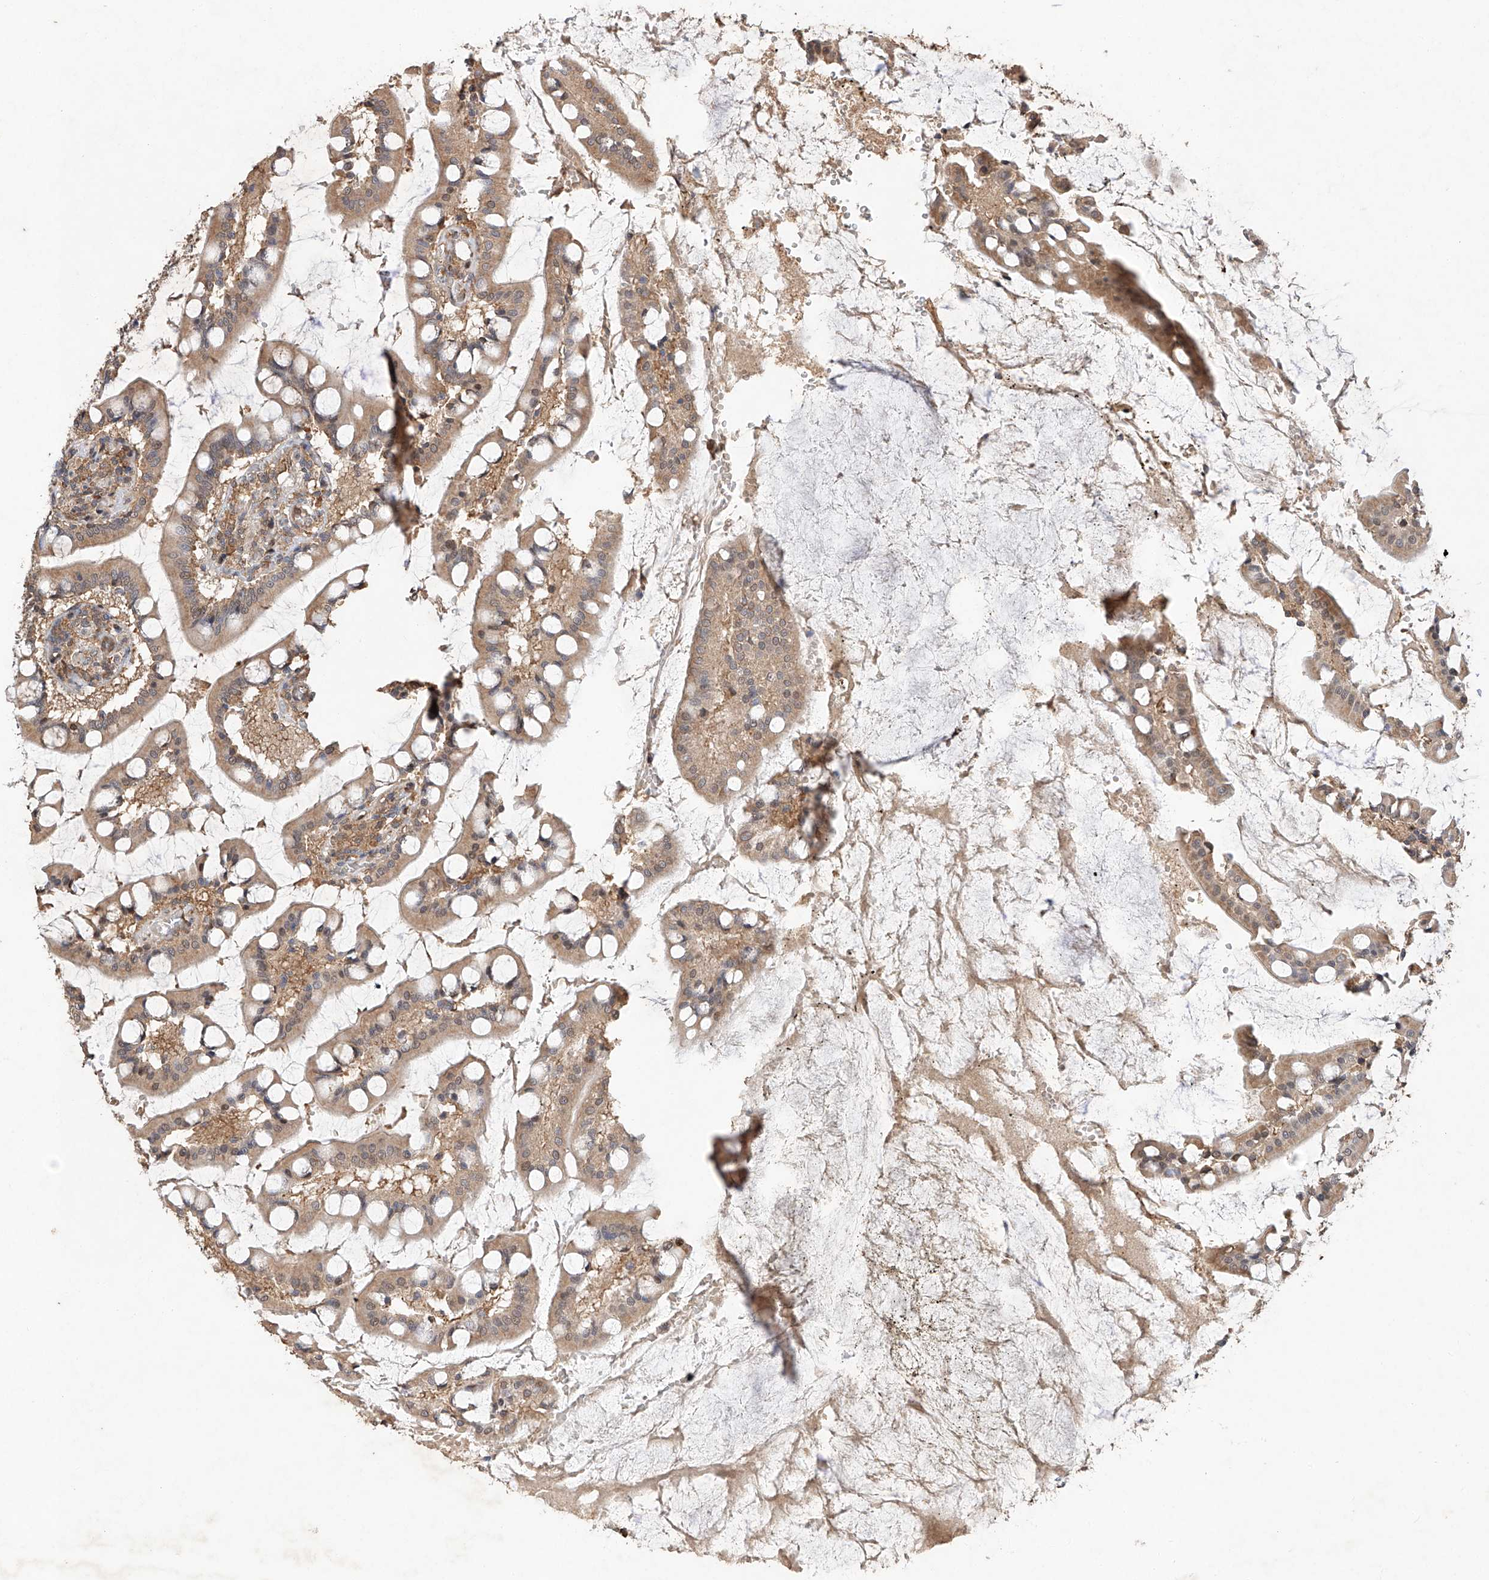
{"staining": {"intensity": "weak", "quantity": ">75%", "location": "cytoplasmic/membranous"}, "tissue": "small intestine", "cell_type": "Glandular cells", "image_type": "normal", "snomed": [{"axis": "morphology", "description": "Normal tissue, NOS"}, {"axis": "topography", "description": "Small intestine"}], "caption": "Benign small intestine demonstrates weak cytoplasmic/membranous positivity in about >75% of glandular cells, visualized by immunohistochemistry.", "gene": "RILPL2", "patient": {"sex": "male", "age": 52}}